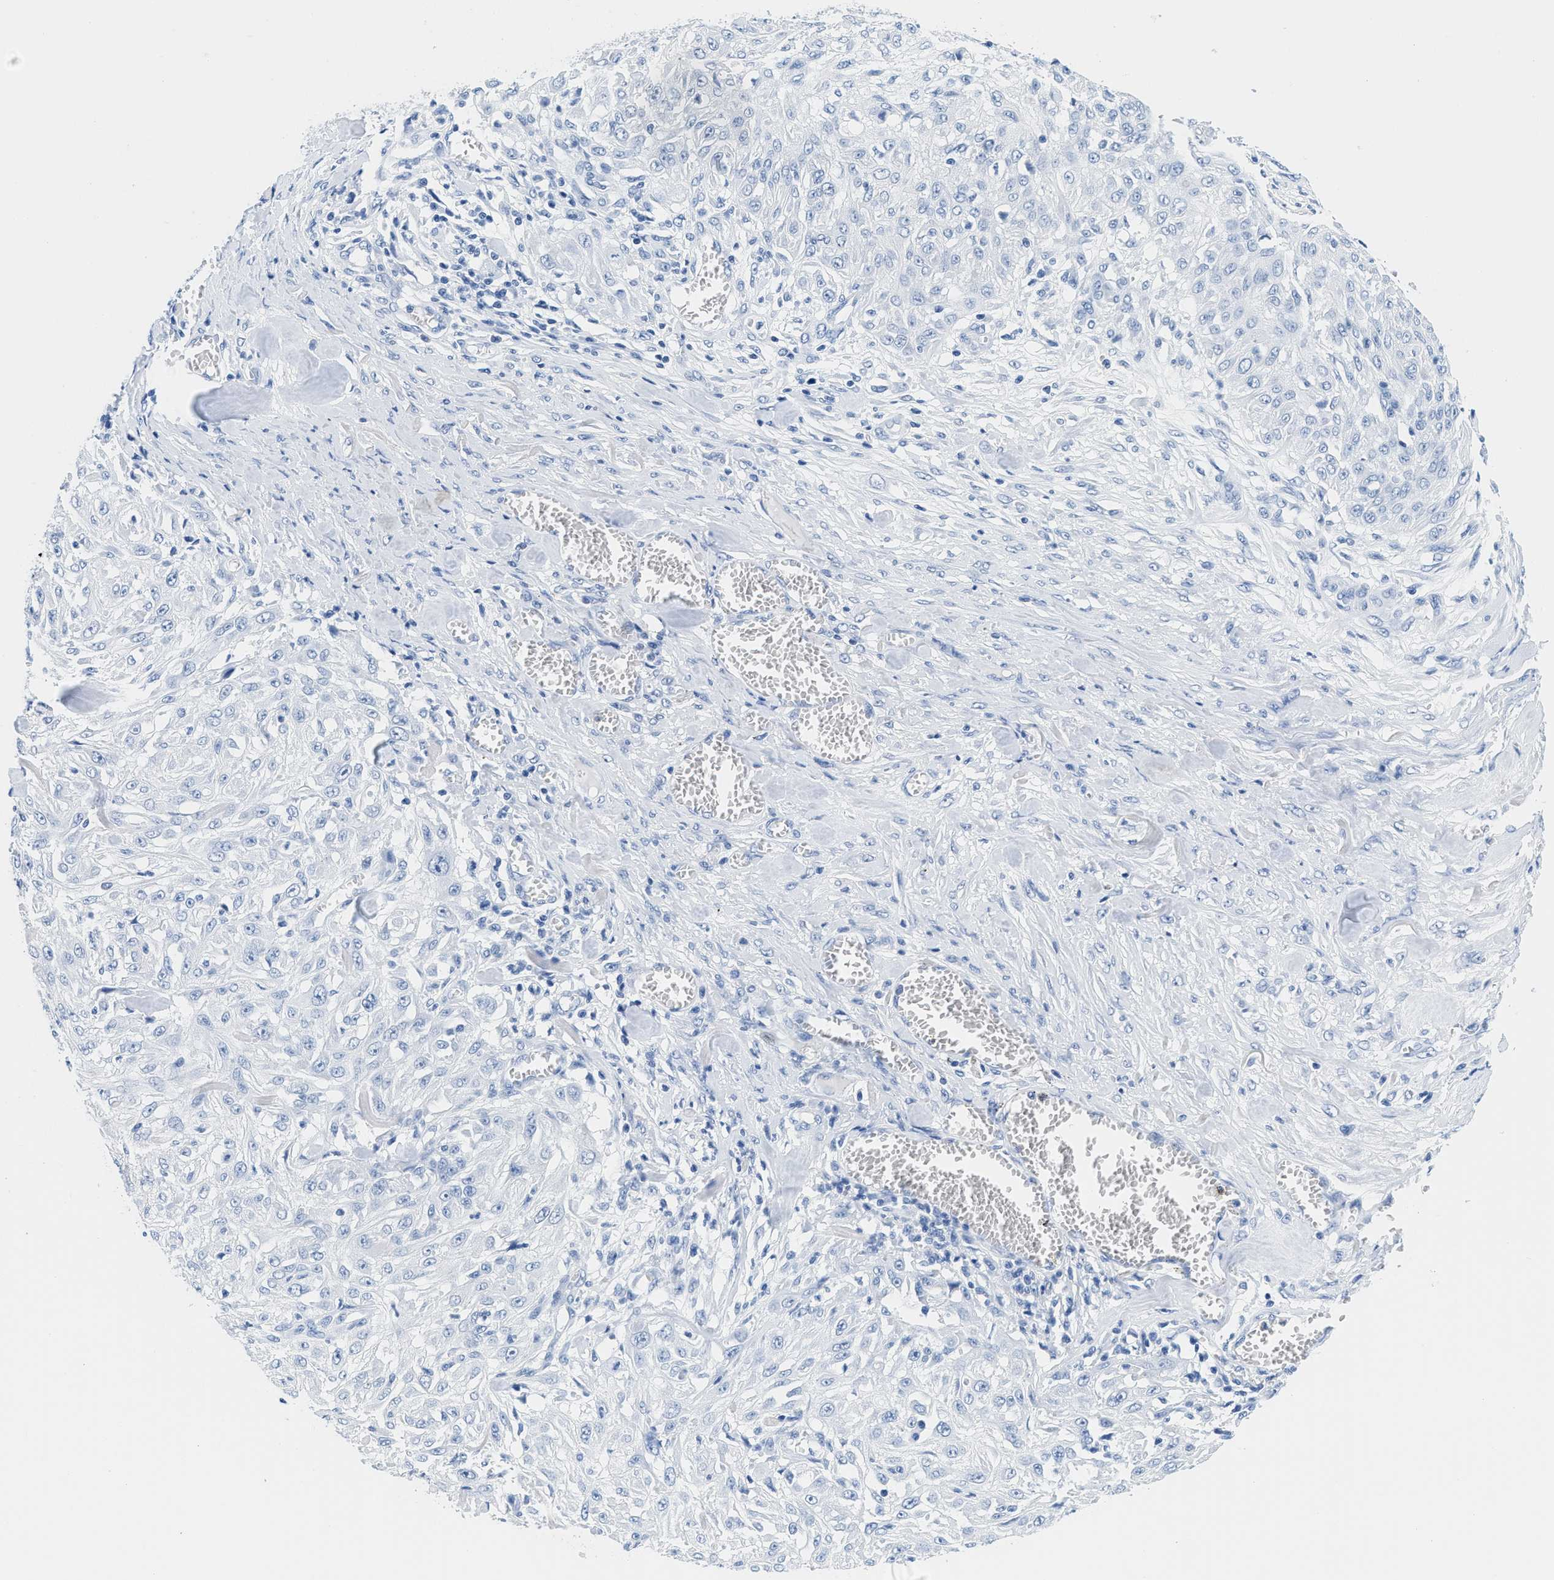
{"staining": {"intensity": "negative", "quantity": "none", "location": "none"}, "tissue": "skin cancer", "cell_type": "Tumor cells", "image_type": "cancer", "snomed": [{"axis": "morphology", "description": "Squamous cell carcinoma, NOS"}, {"axis": "morphology", "description": "Squamous cell carcinoma, metastatic, NOS"}, {"axis": "topography", "description": "Skin"}, {"axis": "topography", "description": "Lymph node"}], "caption": "The micrograph reveals no staining of tumor cells in squamous cell carcinoma (skin). (Immunohistochemistry (ihc), brightfield microscopy, high magnification).", "gene": "GSN", "patient": {"sex": "male", "age": 75}}